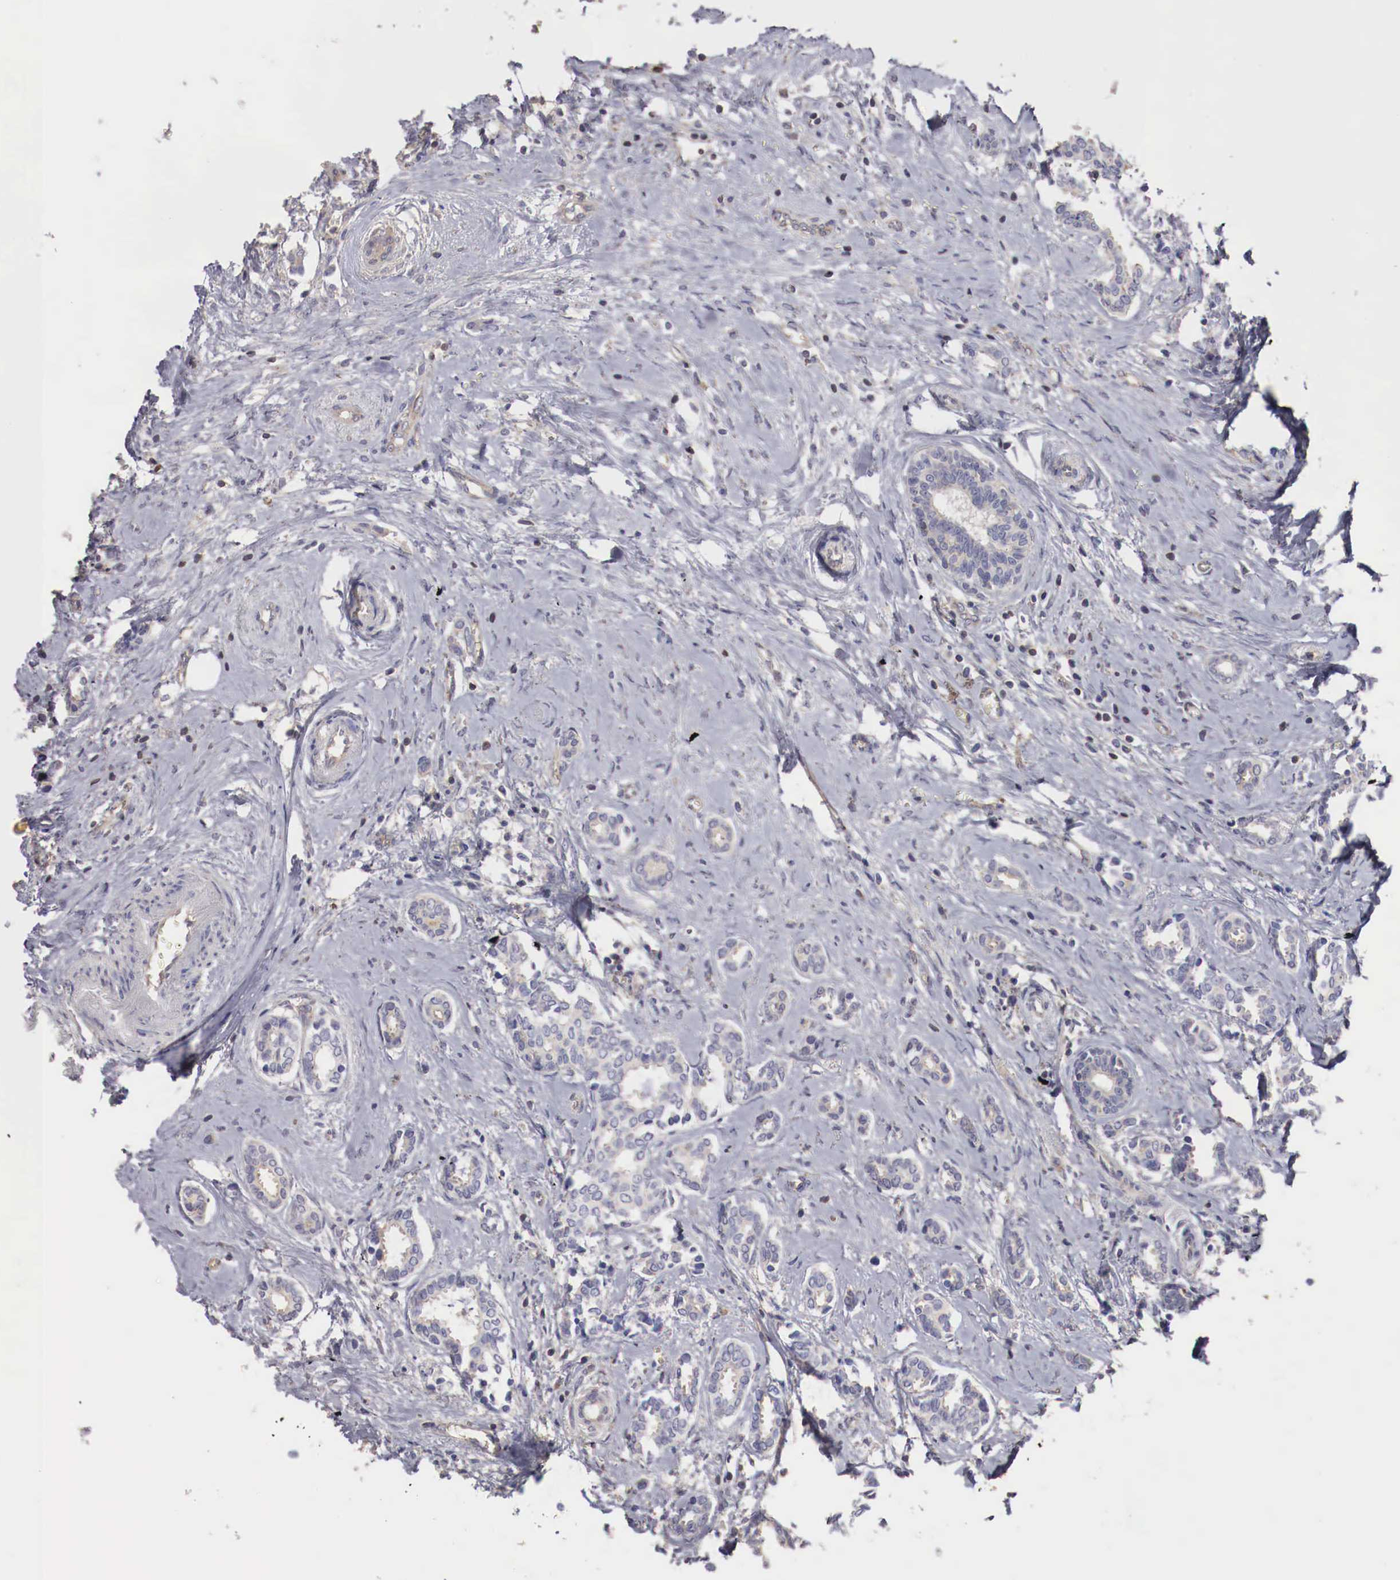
{"staining": {"intensity": "weak", "quantity": "<25%", "location": "cytoplasmic/membranous"}, "tissue": "breast cancer", "cell_type": "Tumor cells", "image_type": "cancer", "snomed": [{"axis": "morphology", "description": "Duct carcinoma"}, {"axis": "topography", "description": "Breast"}], "caption": "Immunohistochemistry (IHC) of human intraductal carcinoma (breast) exhibits no positivity in tumor cells.", "gene": "PITPNA", "patient": {"sex": "female", "age": 50}}